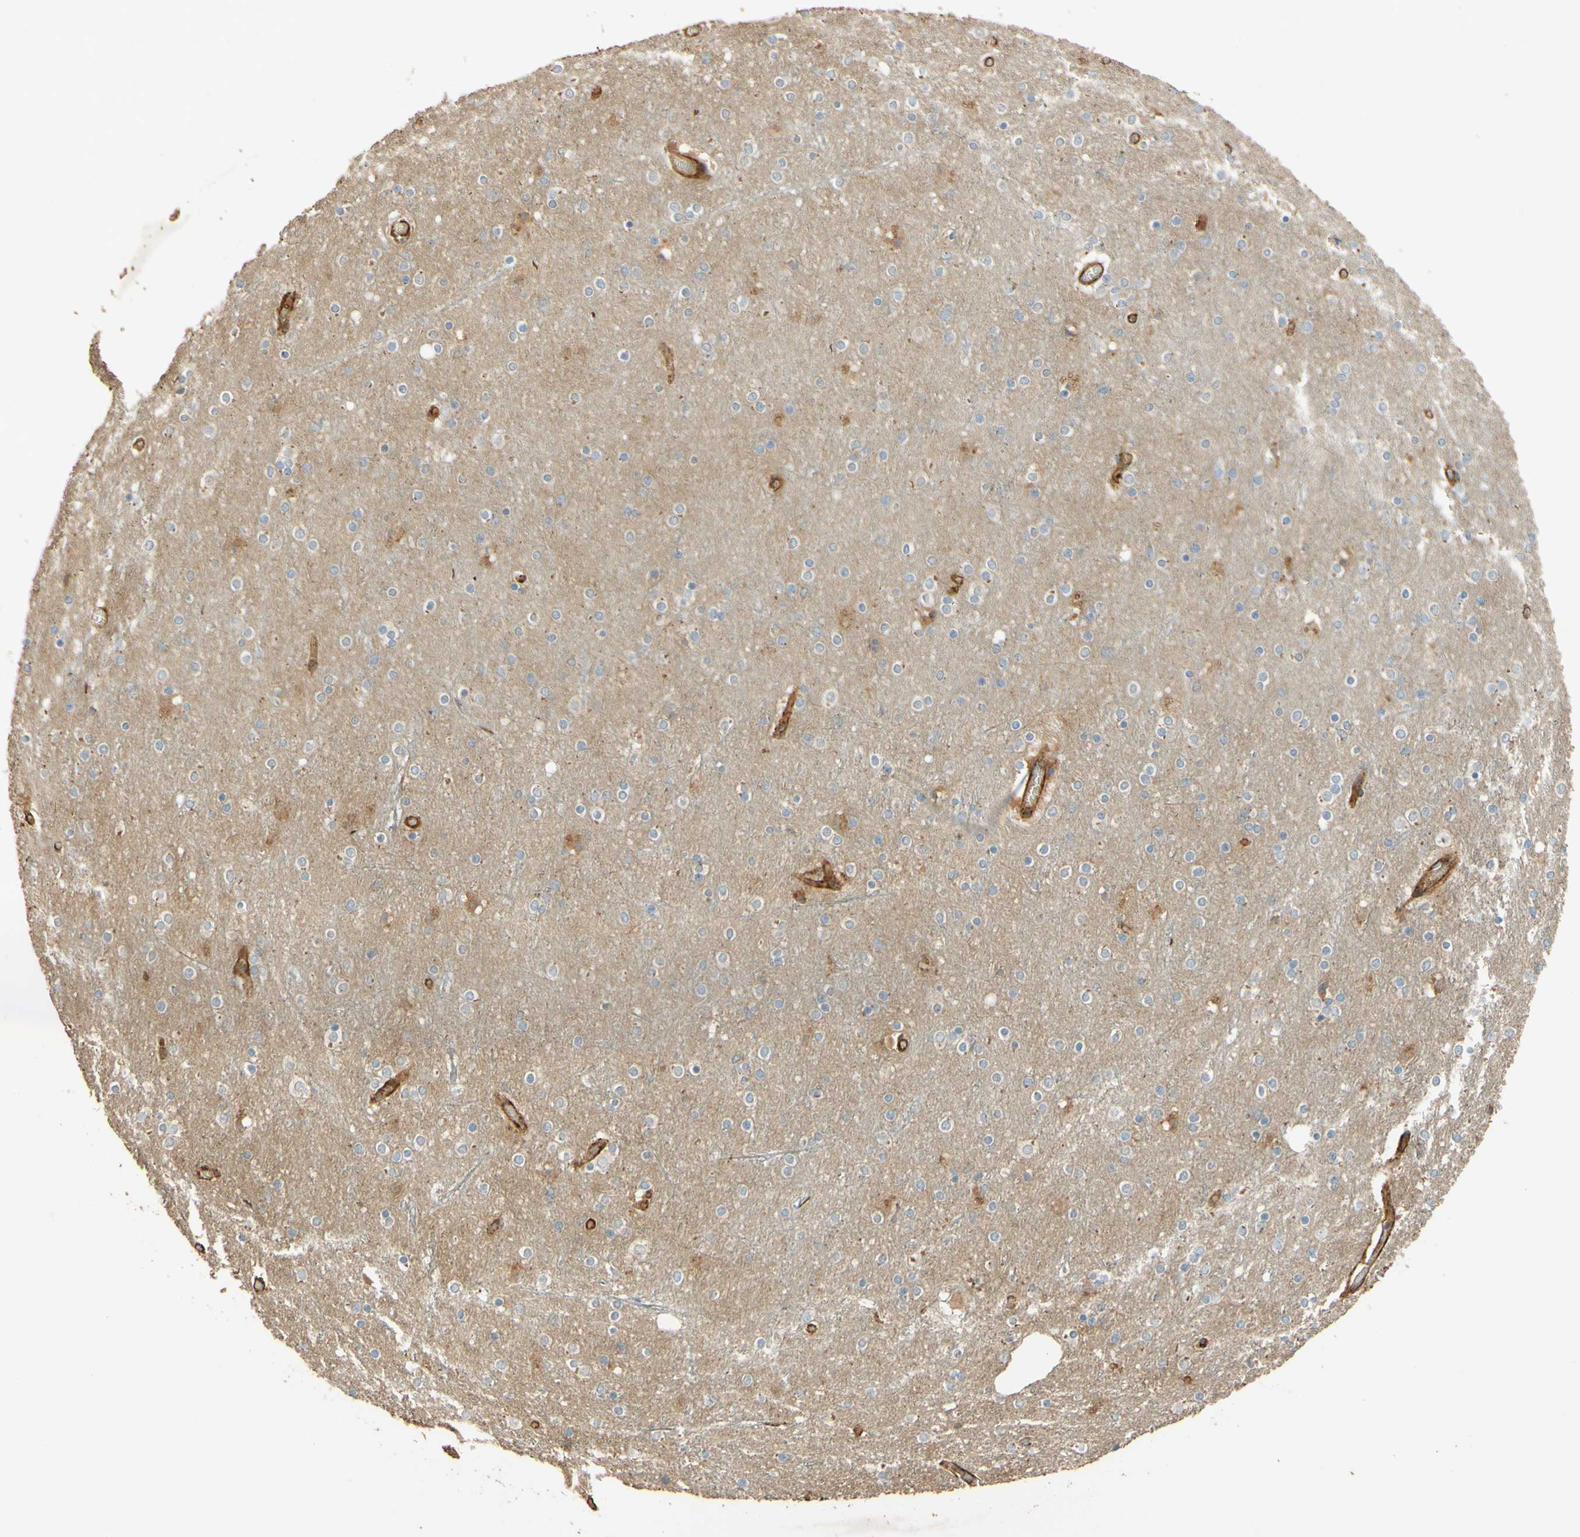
{"staining": {"intensity": "strong", "quantity": ">75%", "location": "cytoplasmic/membranous"}, "tissue": "cerebral cortex", "cell_type": "Endothelial cells", "image_type": "normal", "snomed": [{"axis": "morphology", "description": "Normal tissue, NOS"}, {"axis": "topography", "description": "Cerebral cortex"}], "caption": "Immunohistochemistry (IHC) (DAB) staining of unremarkable cerebral cortex shows strong cytoplasmic/membranous protein positivity in about >75% of endothelial cells. (Brightfield microscopy of DAB IHC at high magnification).", "gene": "ADAM17", "patient": {"sex": "female", "age": 54}}